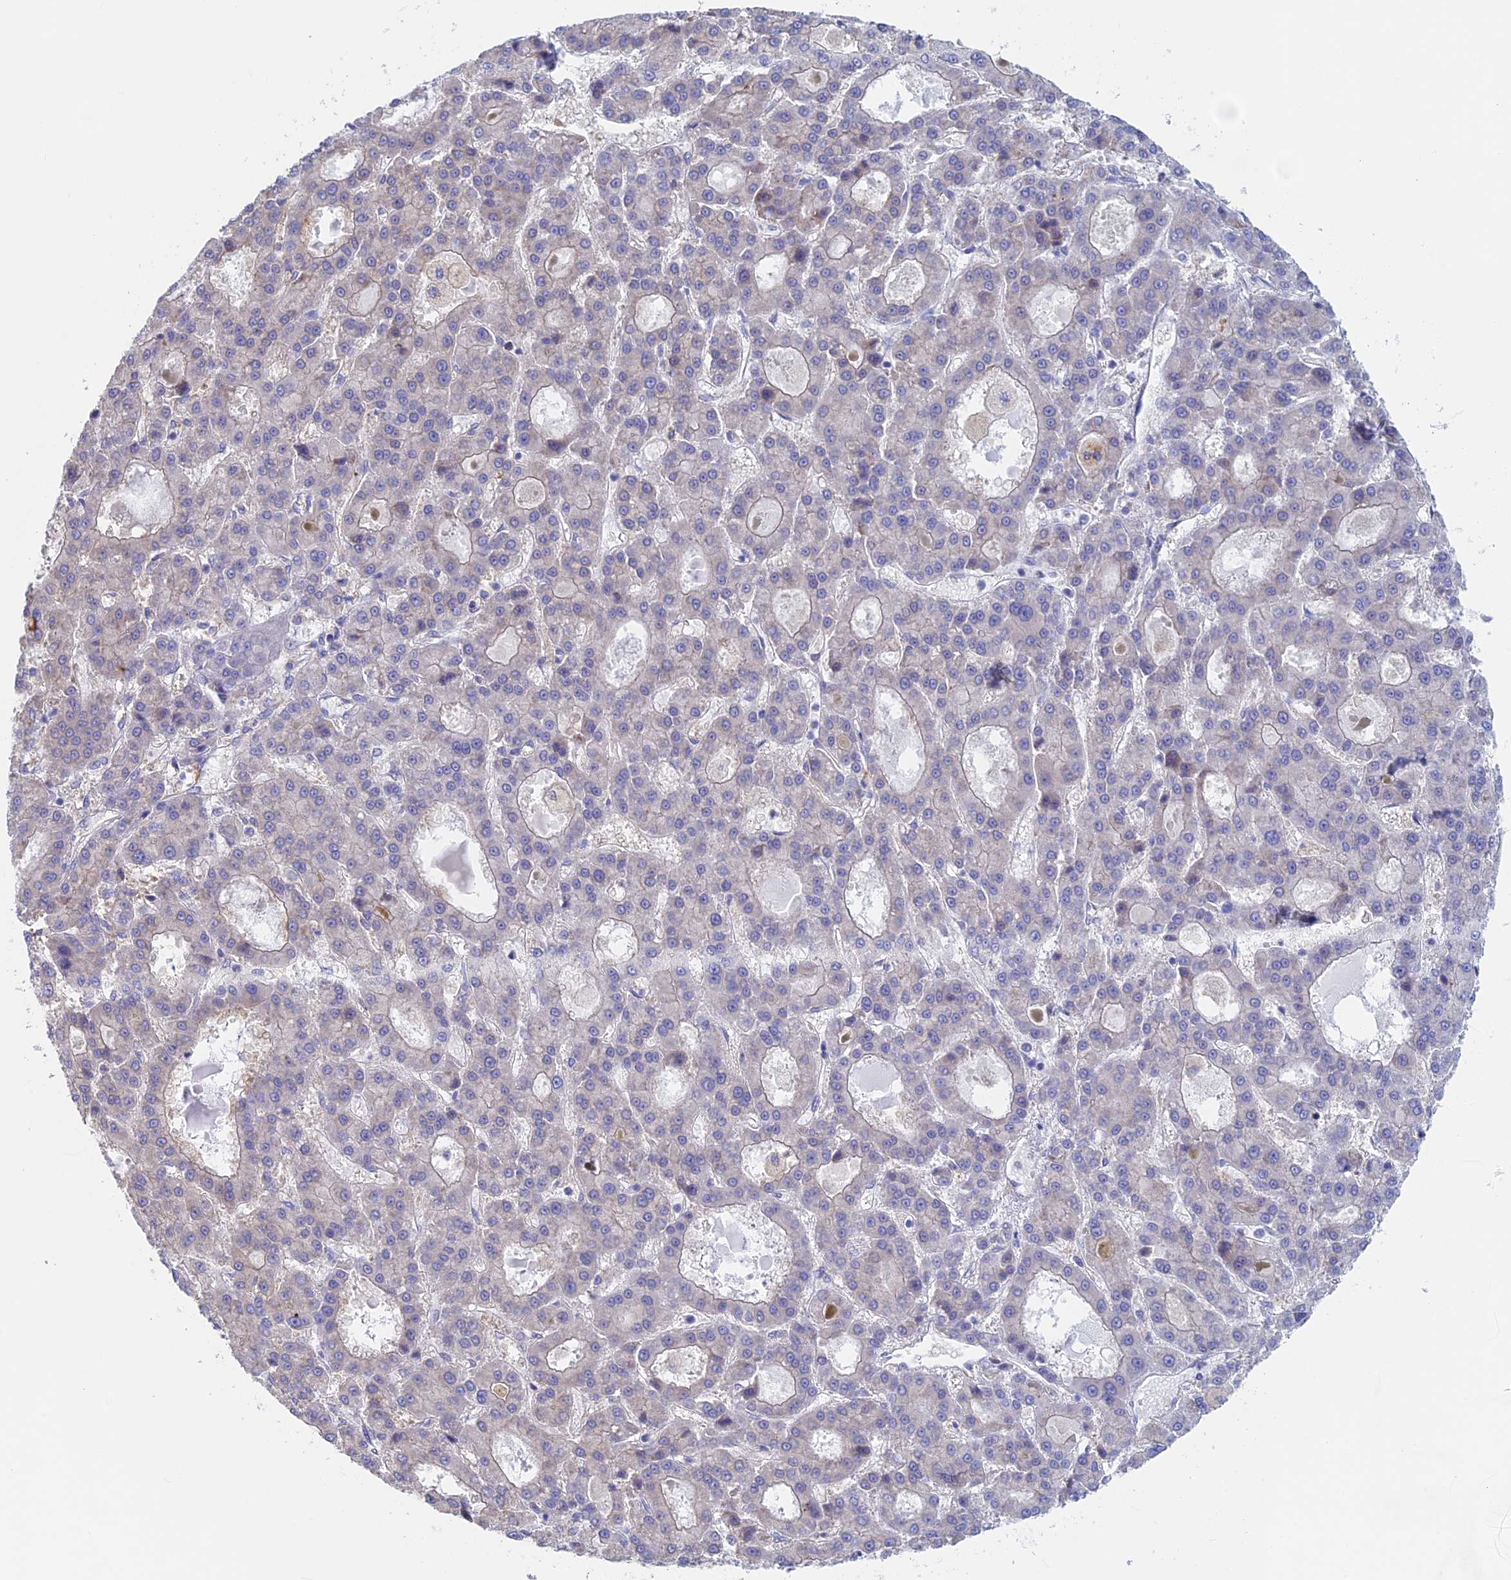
{"staining": {"intensity": "weak", "quantity": "<25%", "location": "cytoplasmic/membranous"}, "tissue": "liver cancer", "cell_type": "Tumor cells", "image_type": "cancer", "snomed": [{"axis": "morphology", "description": "Carcinoma, Hepatocellular, NOS"}, {"axis": "topography", "description": "Liver"}], "caption": "Histopathology image shows no protein staining in tumor cells of hepatocellular carcinoma (liver) tissue.", "gene": "SYNDIG1L", "patient": {"sex": "male", "age": 70}}